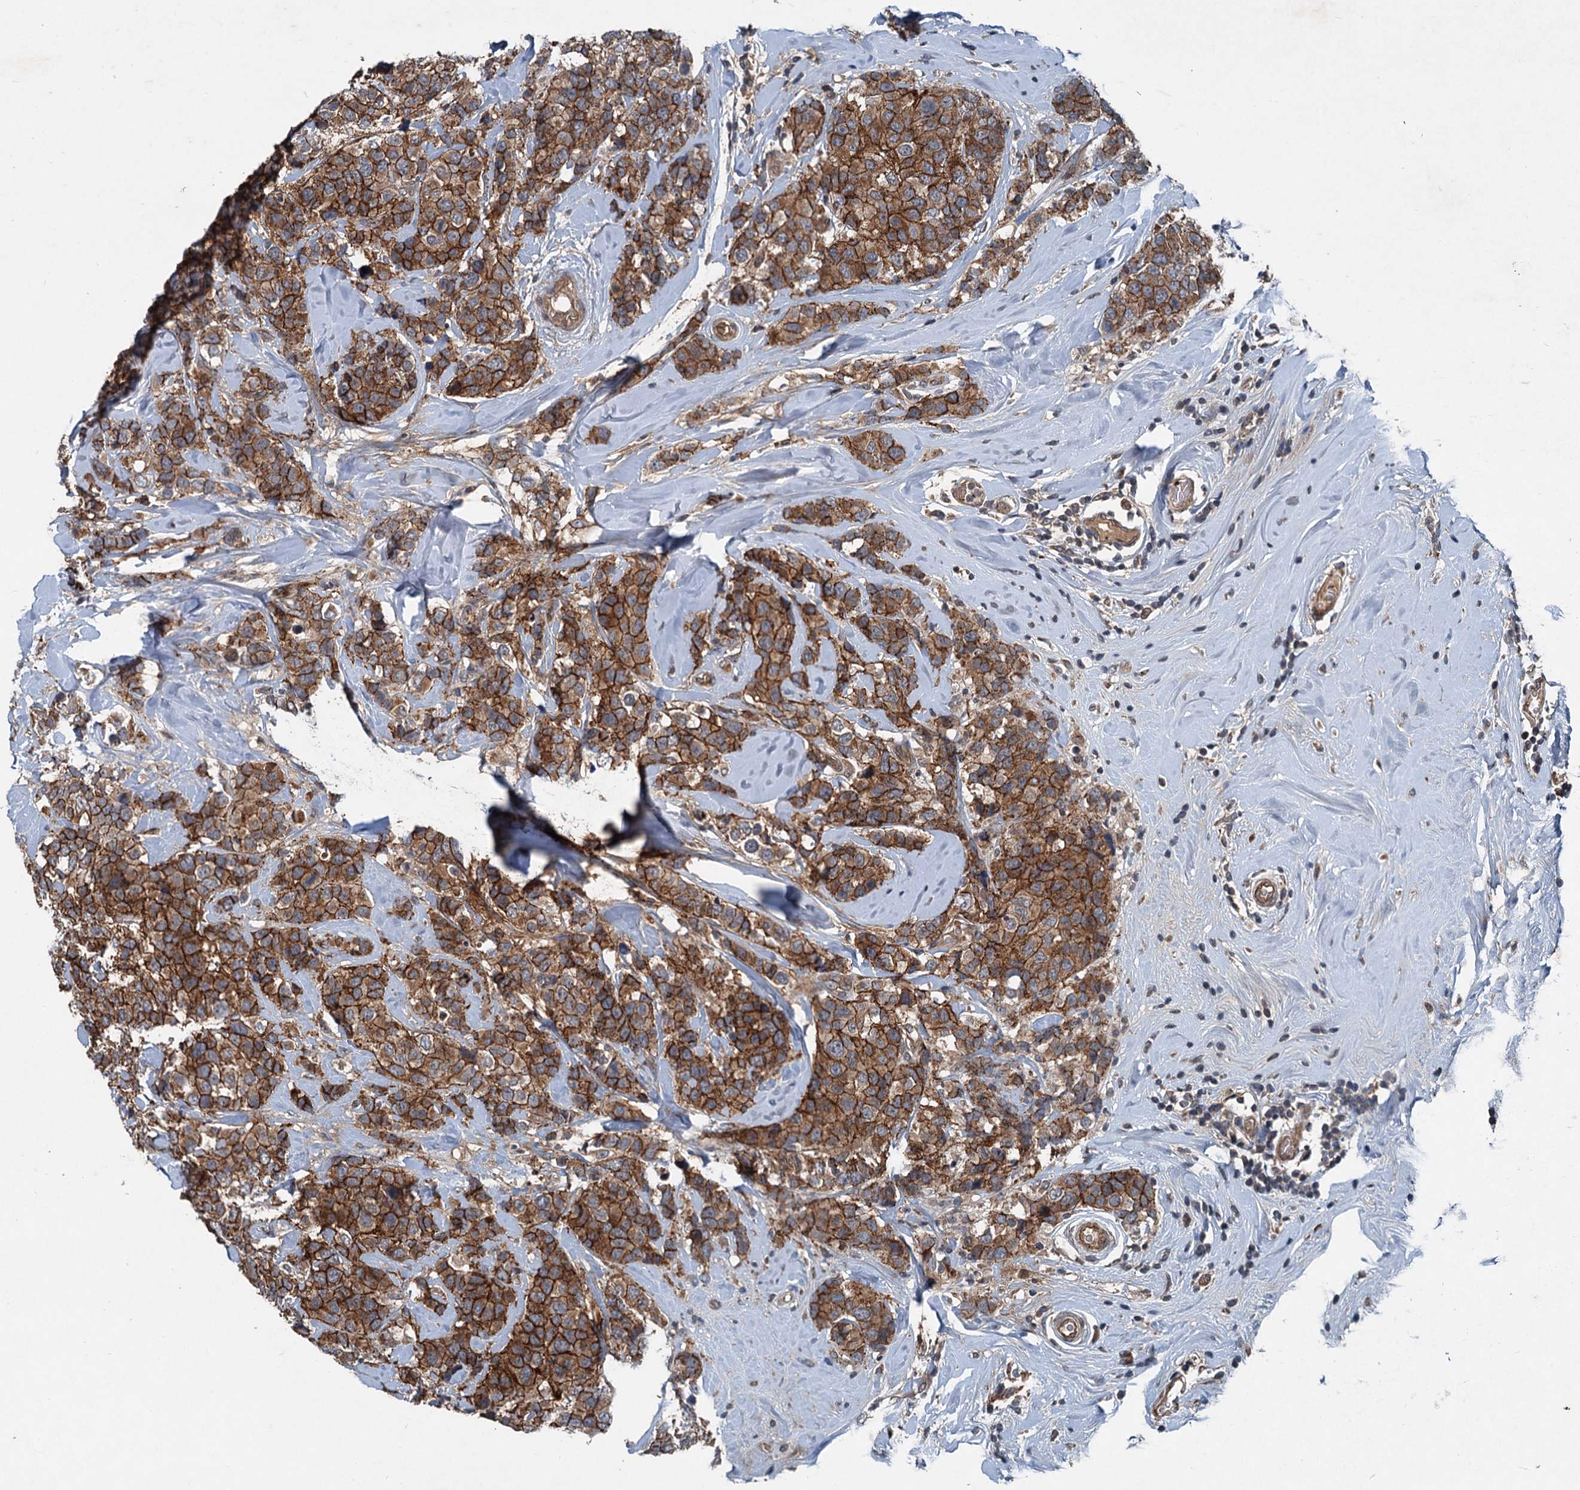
{"staining": {"intensity": "strong", "quantity": ">75%", "location": "cytoplasmic/membranous"}, "tissue": "breast cancer", "cell_type": "Tumor cells", "image_type": "cancer", "snomed": [{"axis": "morphology", "description": "Lobular carcinoma"}, {"axis": "topography", "description": "Breast"}], "caption": "This is an image of immunohistochemistry (IHC) staining of breast cancer, which shows strong expression in the cytoplasmic/membranous of tumor cells.", "gene": "N4BP2L2", "patient": {"sex": "female", "age": 59}}